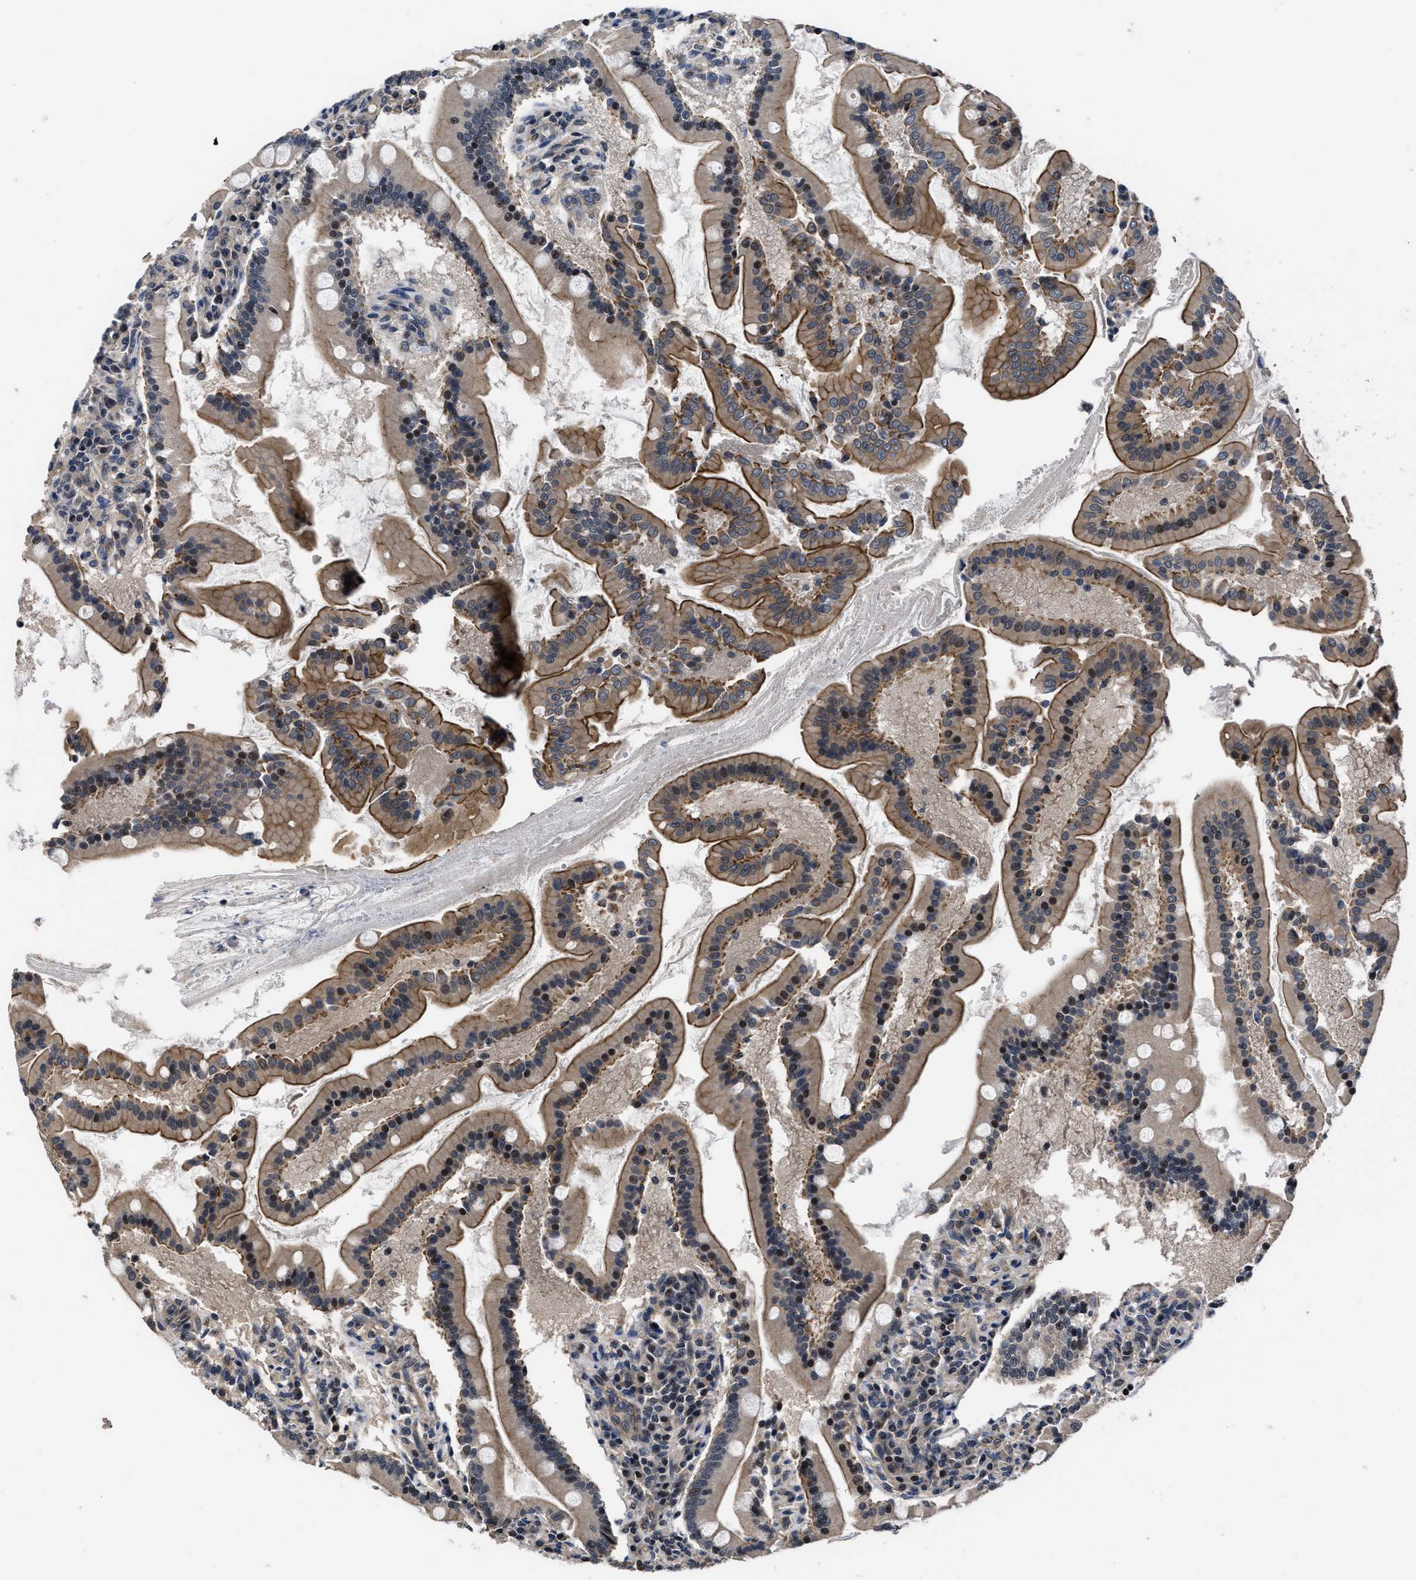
{"staining": {"intensity": "moderate", "quantity": ">75%", "location": "cytoplasmic/membranous"}, "tissue": "duodenum", "cell_type": "Glandular cells", "image_type": "normal", "snomed": [{"axis": "morphology", "description": "Normal tissue, NOS"}, {"axis": "topography", "description": "Duodenum"}], "caption": "DAB (3,3'-diaminobenzidine) immunohistochemical staining of benign human duodenum reveals moderate cytoplasmic/membranous protein staining in approximately >75% of glandular cells.", "gene": "DNAJC14", "patient": {"sex": "male", "age": 50}}